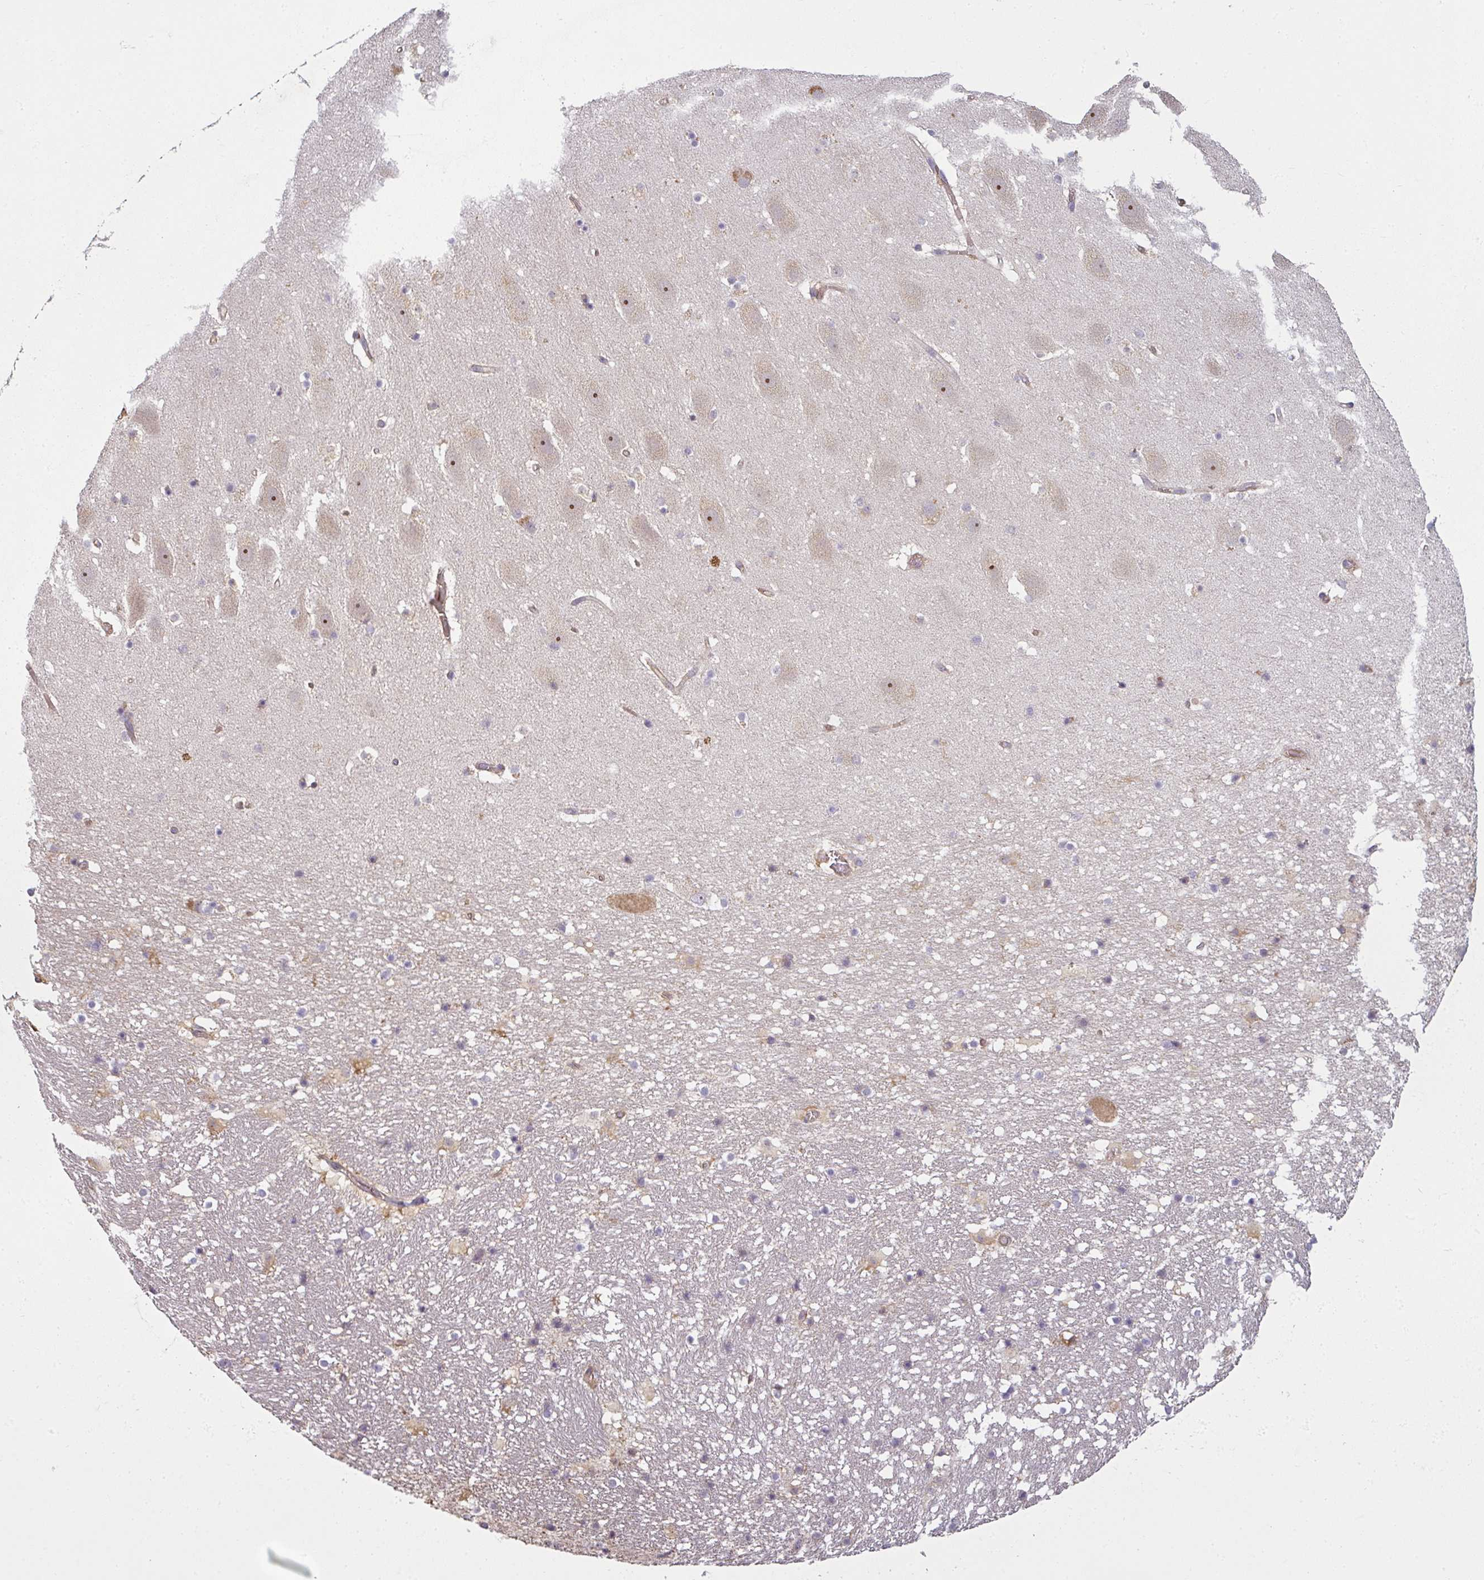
{"staining": {"intensity": "weak", "quantity": "<25%", "location": "cytoplasmic/membranous"}, "tissue": "hippocampus", "cell_type": "Glial cells", "image_type": "normal", "snomed": [{"axis": "morphology", "description": "Normal tissue, NOS"}, {"axis": "topography", "description": "Hippocampus"}], "caption": "Immunohistochemistry (IHC) photomicrograph of normal human hippocampus stained for a protein (brown), which demonstrates no positivity in glial cells.", "gene": "DIMT1", "patient": {"sex": "male", "age": 37}}